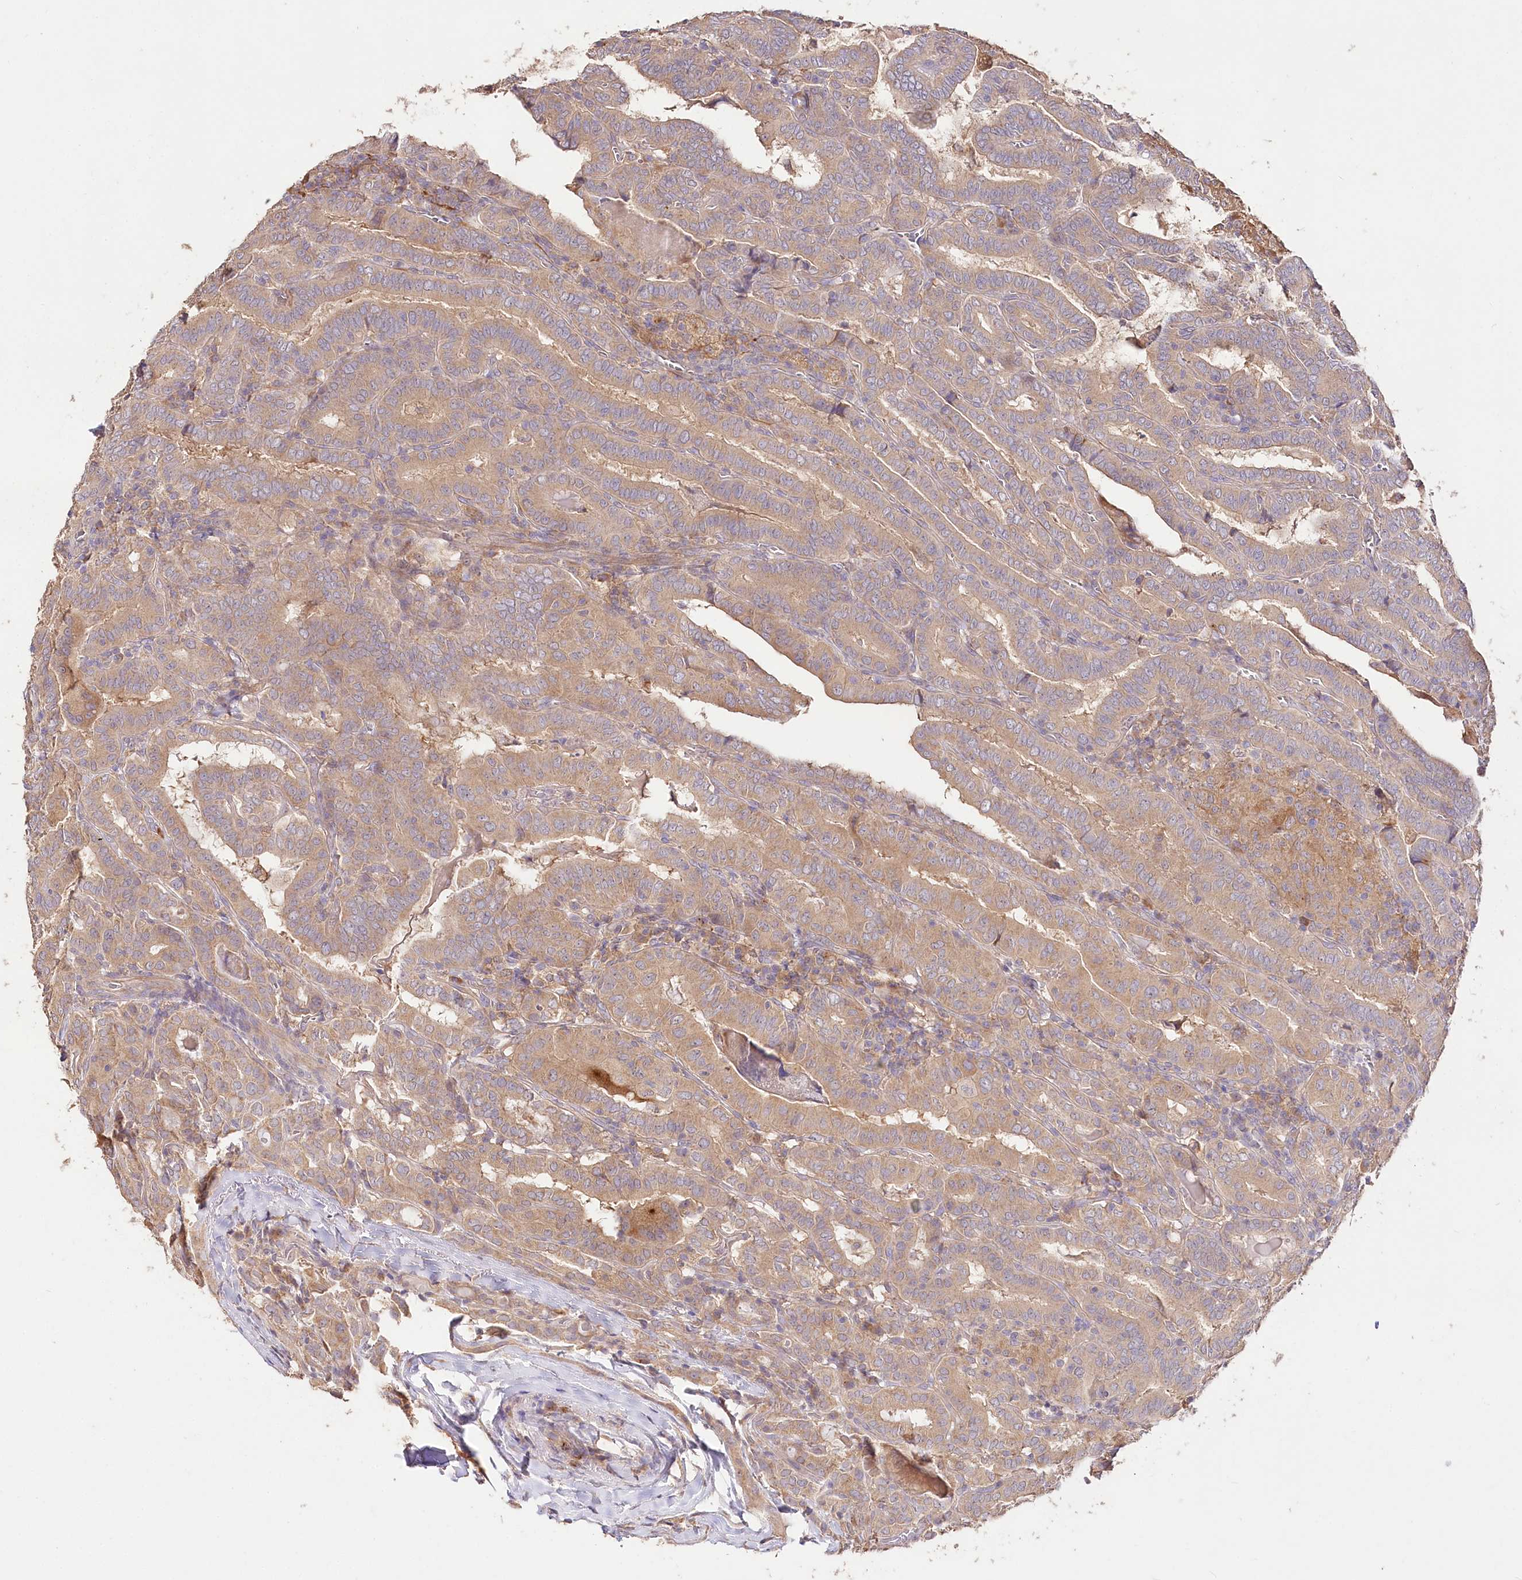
{"staining": {"intensity": "moderate", "quantity": ">75%", "location": "cytoplasmic/membranous"}, "tissue": "thyroid cancer", "cell_type": "Tumor cells", "image_type": "cancer", "snomed": [{"axis": "morphology", "description": "Papillary adenocarcinoma, NOS"}, {"axis": "topography", "description": "Thyroid gland"}], "caption": "Immunohistochemistry of papillary adenocarcinoma (thyroid) reveals medium levels of moderate cytoplasmic/membranous staining in about >75% of tumor cells. The protein of interest is shown in brown color, while the nuclei are stained blue.", "gene": "DMXL1", "patient": {"sex": "female", "age": 72}}